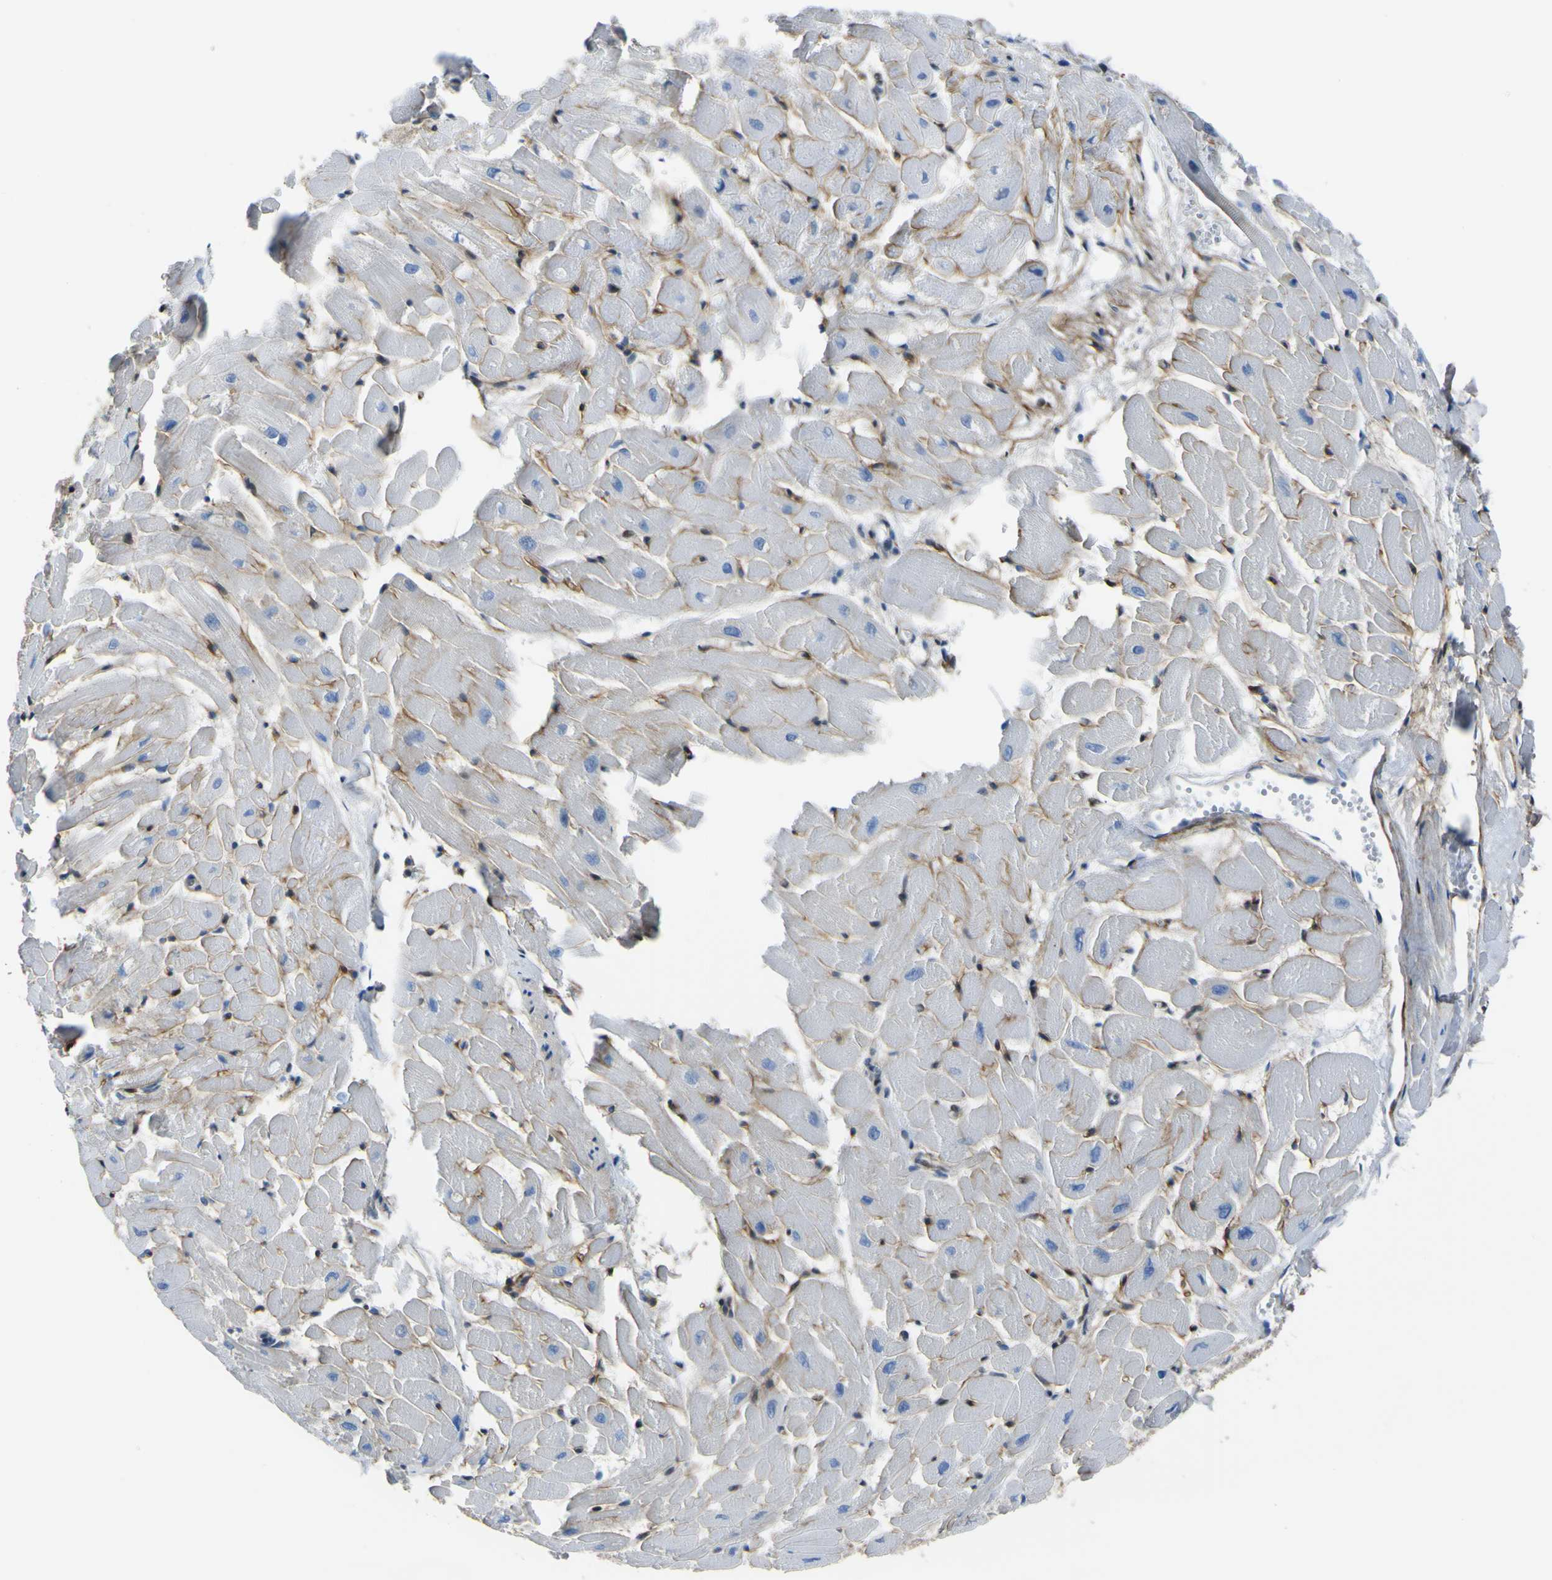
{"staining": {"intensity": "moderate", "quantity": ">75%", "location": "cytoplasmic/membranous"}, "tissue": "heart muscle", "cell_type": "Cardiomyocytes", "image_type": "normal", "snomed": [{"axis": "morphology", "description": "Normal tissue, NOS"}, {"axis": "topography", "description": "Heart"}], "caption": "Brown immunohistochemical staining in benign heart muscle shows moderate cytoplasmic/membranous positivity in approximately >75% of cardiomyocytes.", "gene": "LRRN1", "patient": {"sex": "female", "age": 19}}